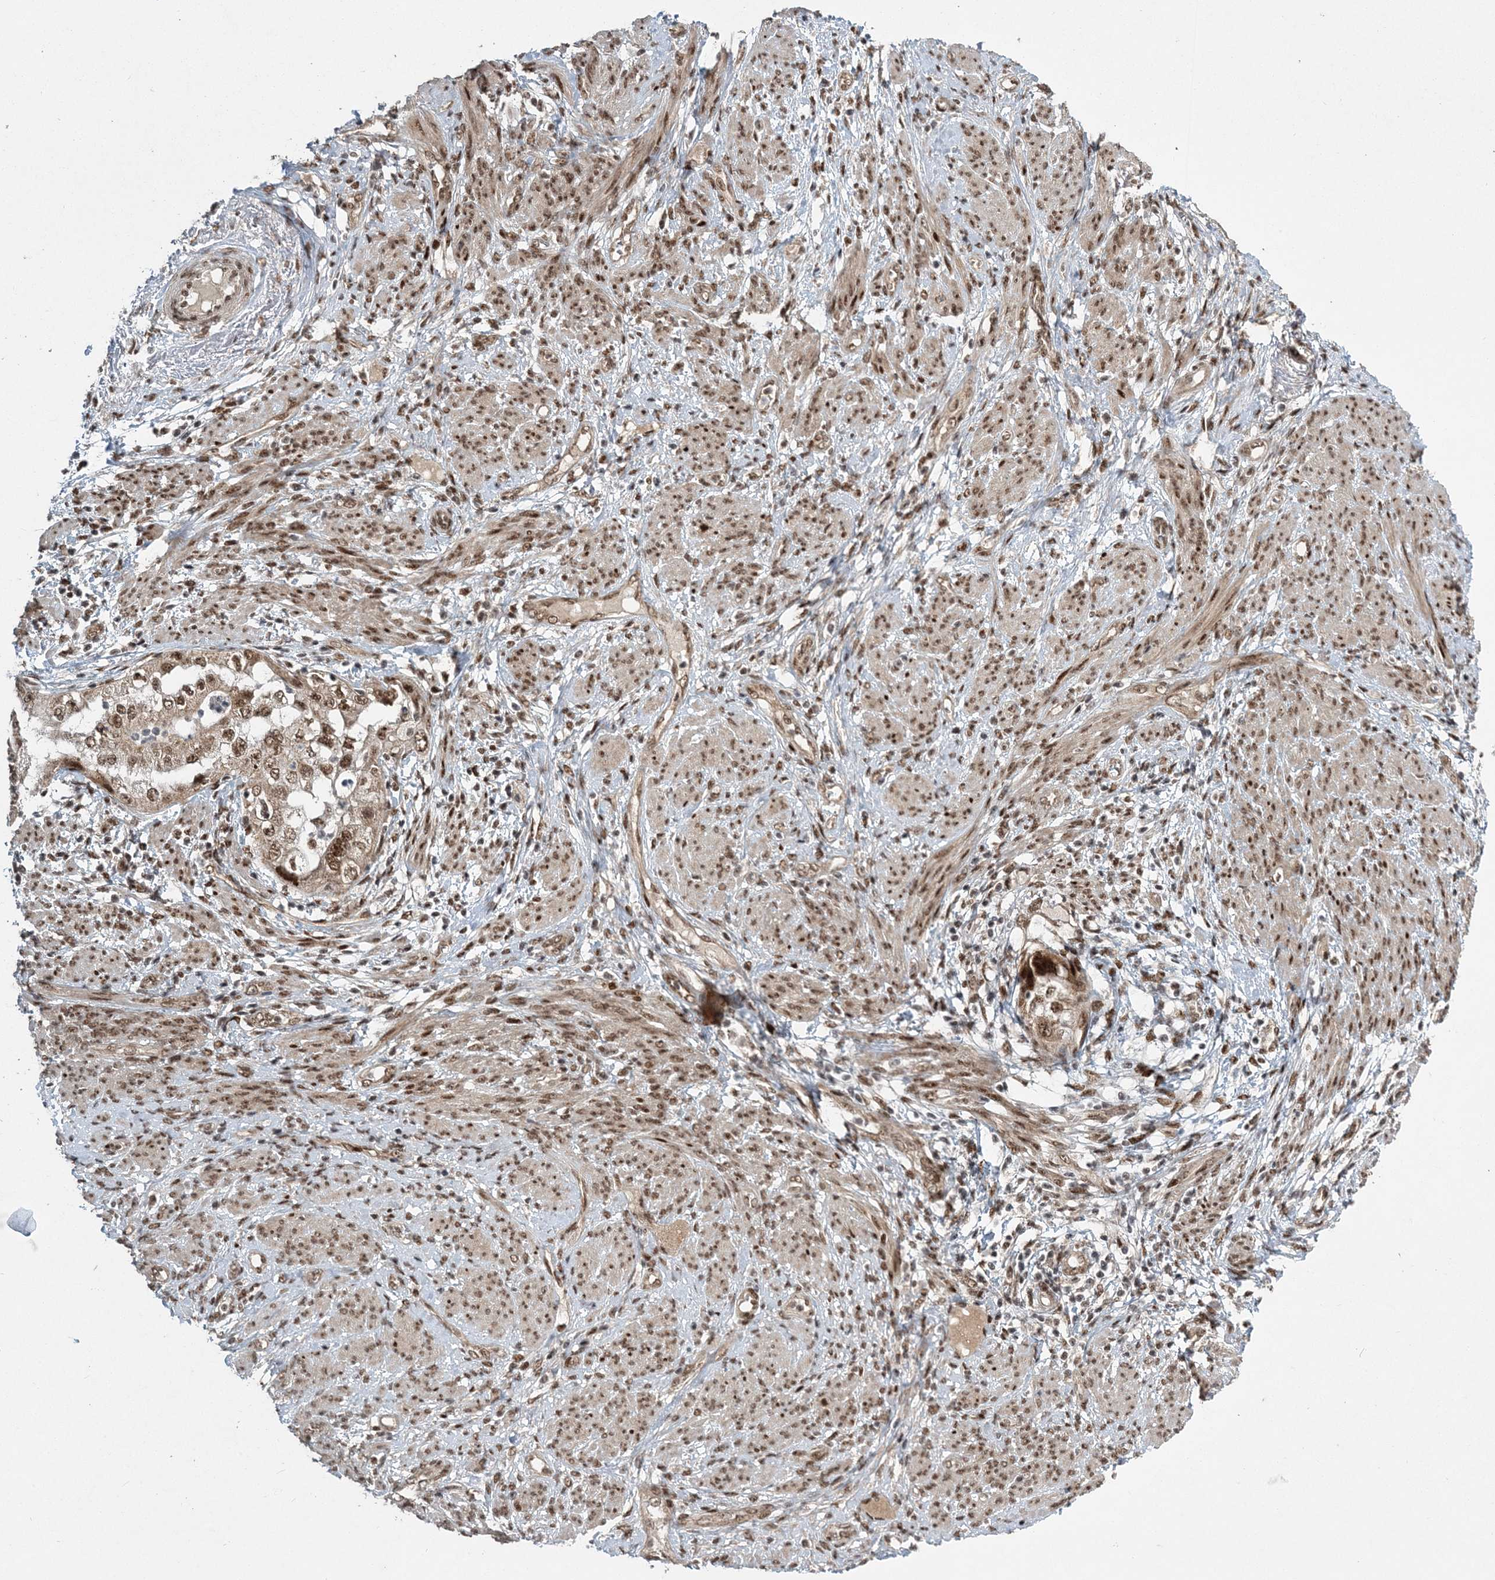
{"staining": {"intensity": "moderate", "quantity": ">75%", "location": "nuclear"}, "tissue": "endometrial cancer", "cell_type": "Tumor cells", "image_type": "cancer", "snomed": [{"axis": "morphology", "description": "Adenocarcinoma, NOS"}, {"axis": "topography", "description": "Endometrium"}], "caption": "A photomicrograph showing moderate nuclear expression in approximately >75% of tumor cells in endometrial adenocarcinoma, as visualized by brown immunohistochemical staining.", "gene": "CWC22", "patient": {"sex": "female", "age": 85}}